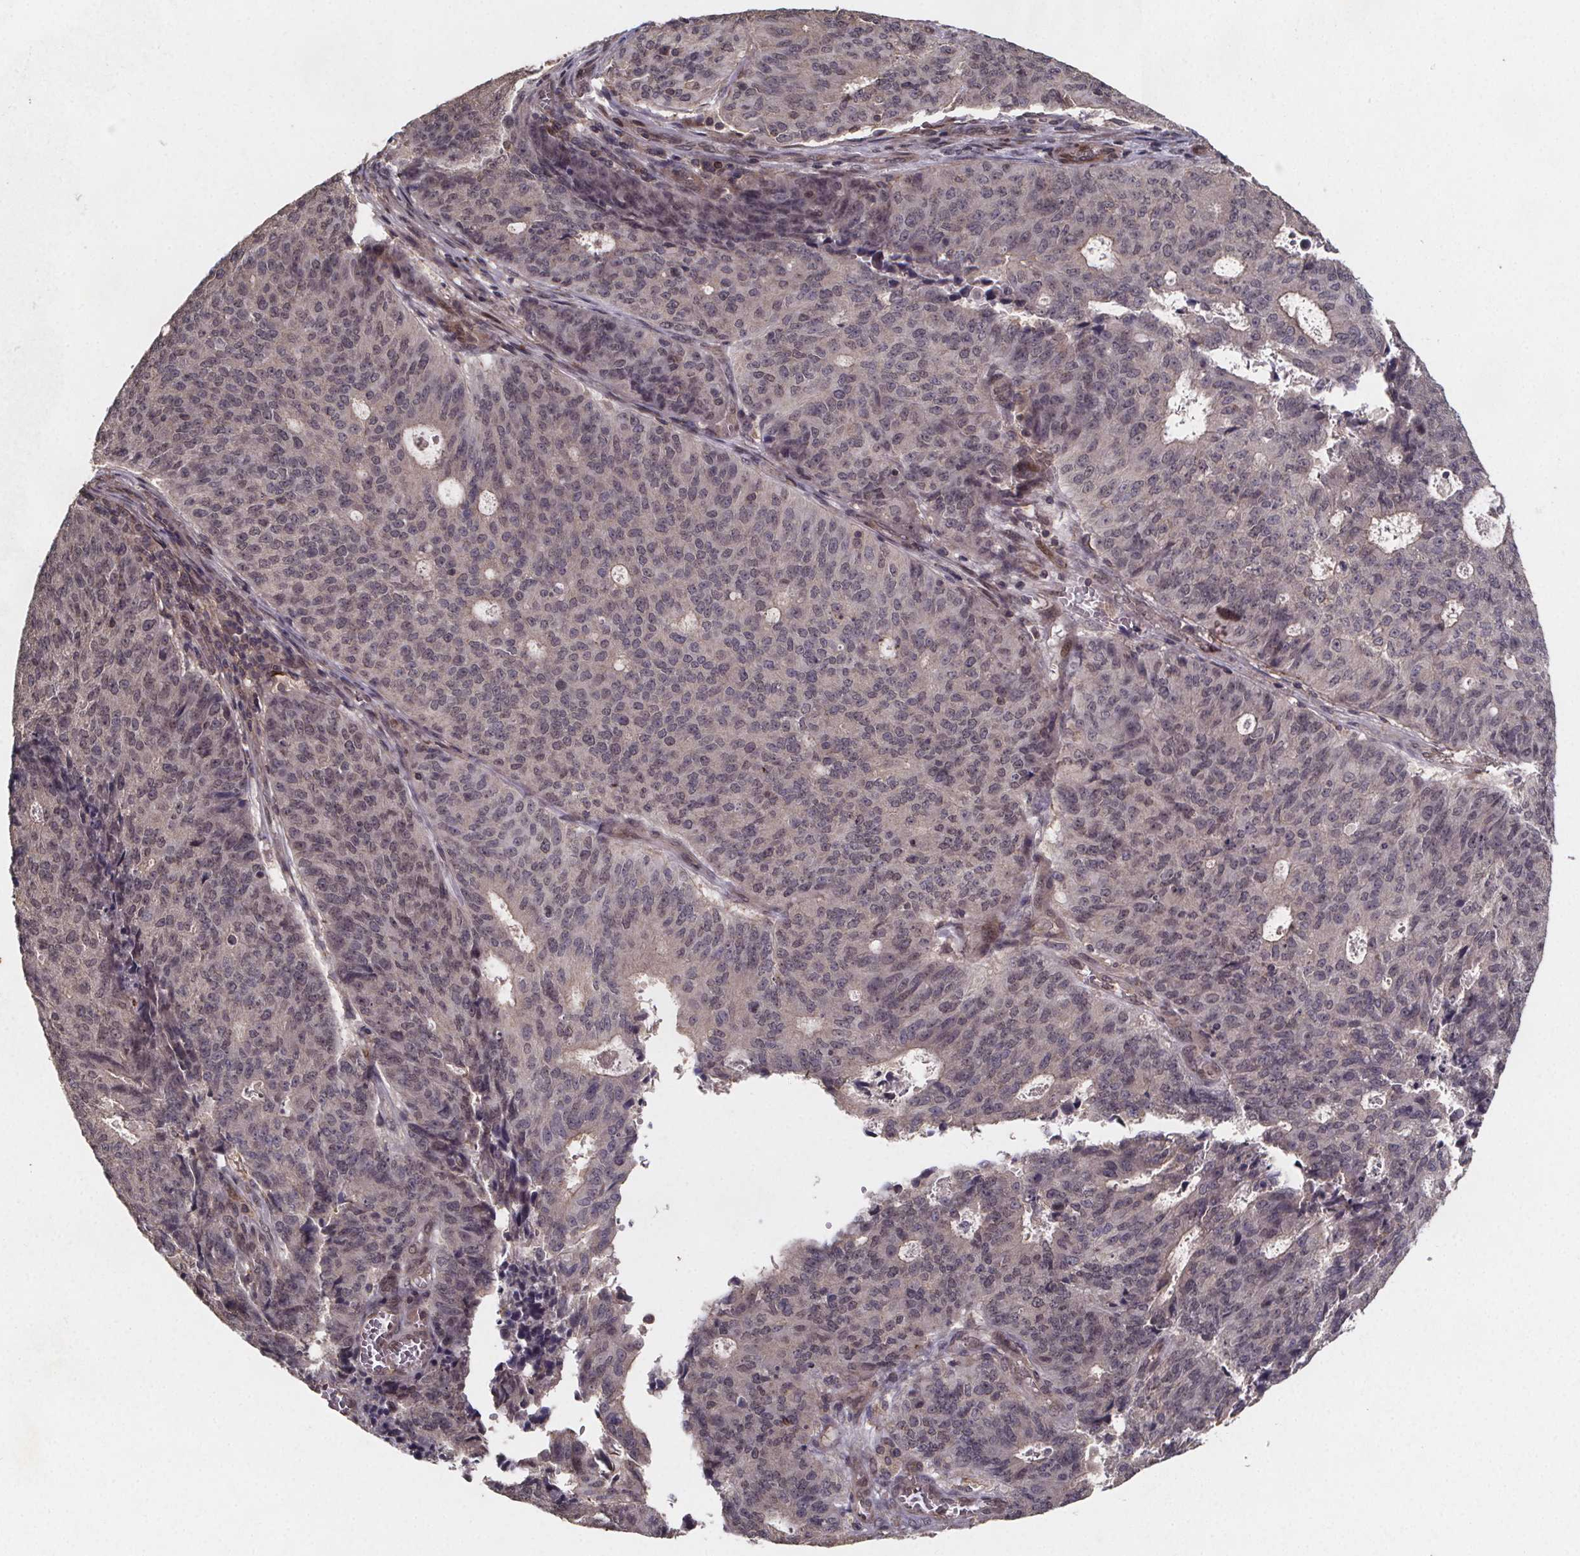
{"staining": {"intensity": "weak", "quantity": "<25%", "location": "cytoplasmic/membranous"}, "tissue": "endometrial cancer", "cell_type": "Tumor cells", "image_type": "cancer", "snomed": [{"axis": "morphology", "description": "Adenocarcinoma, NOS"}, {"axis": "topography", "description": "Endometrium"}], "caption": "DAB (3,3'-diaminobenzidine) immunohistochemical staining of human endometrial adenocarcinoma displays no significant staining in tumor cells.", "gene": "PIERCE2", "patient": {"sex": "female", "age": 82}}